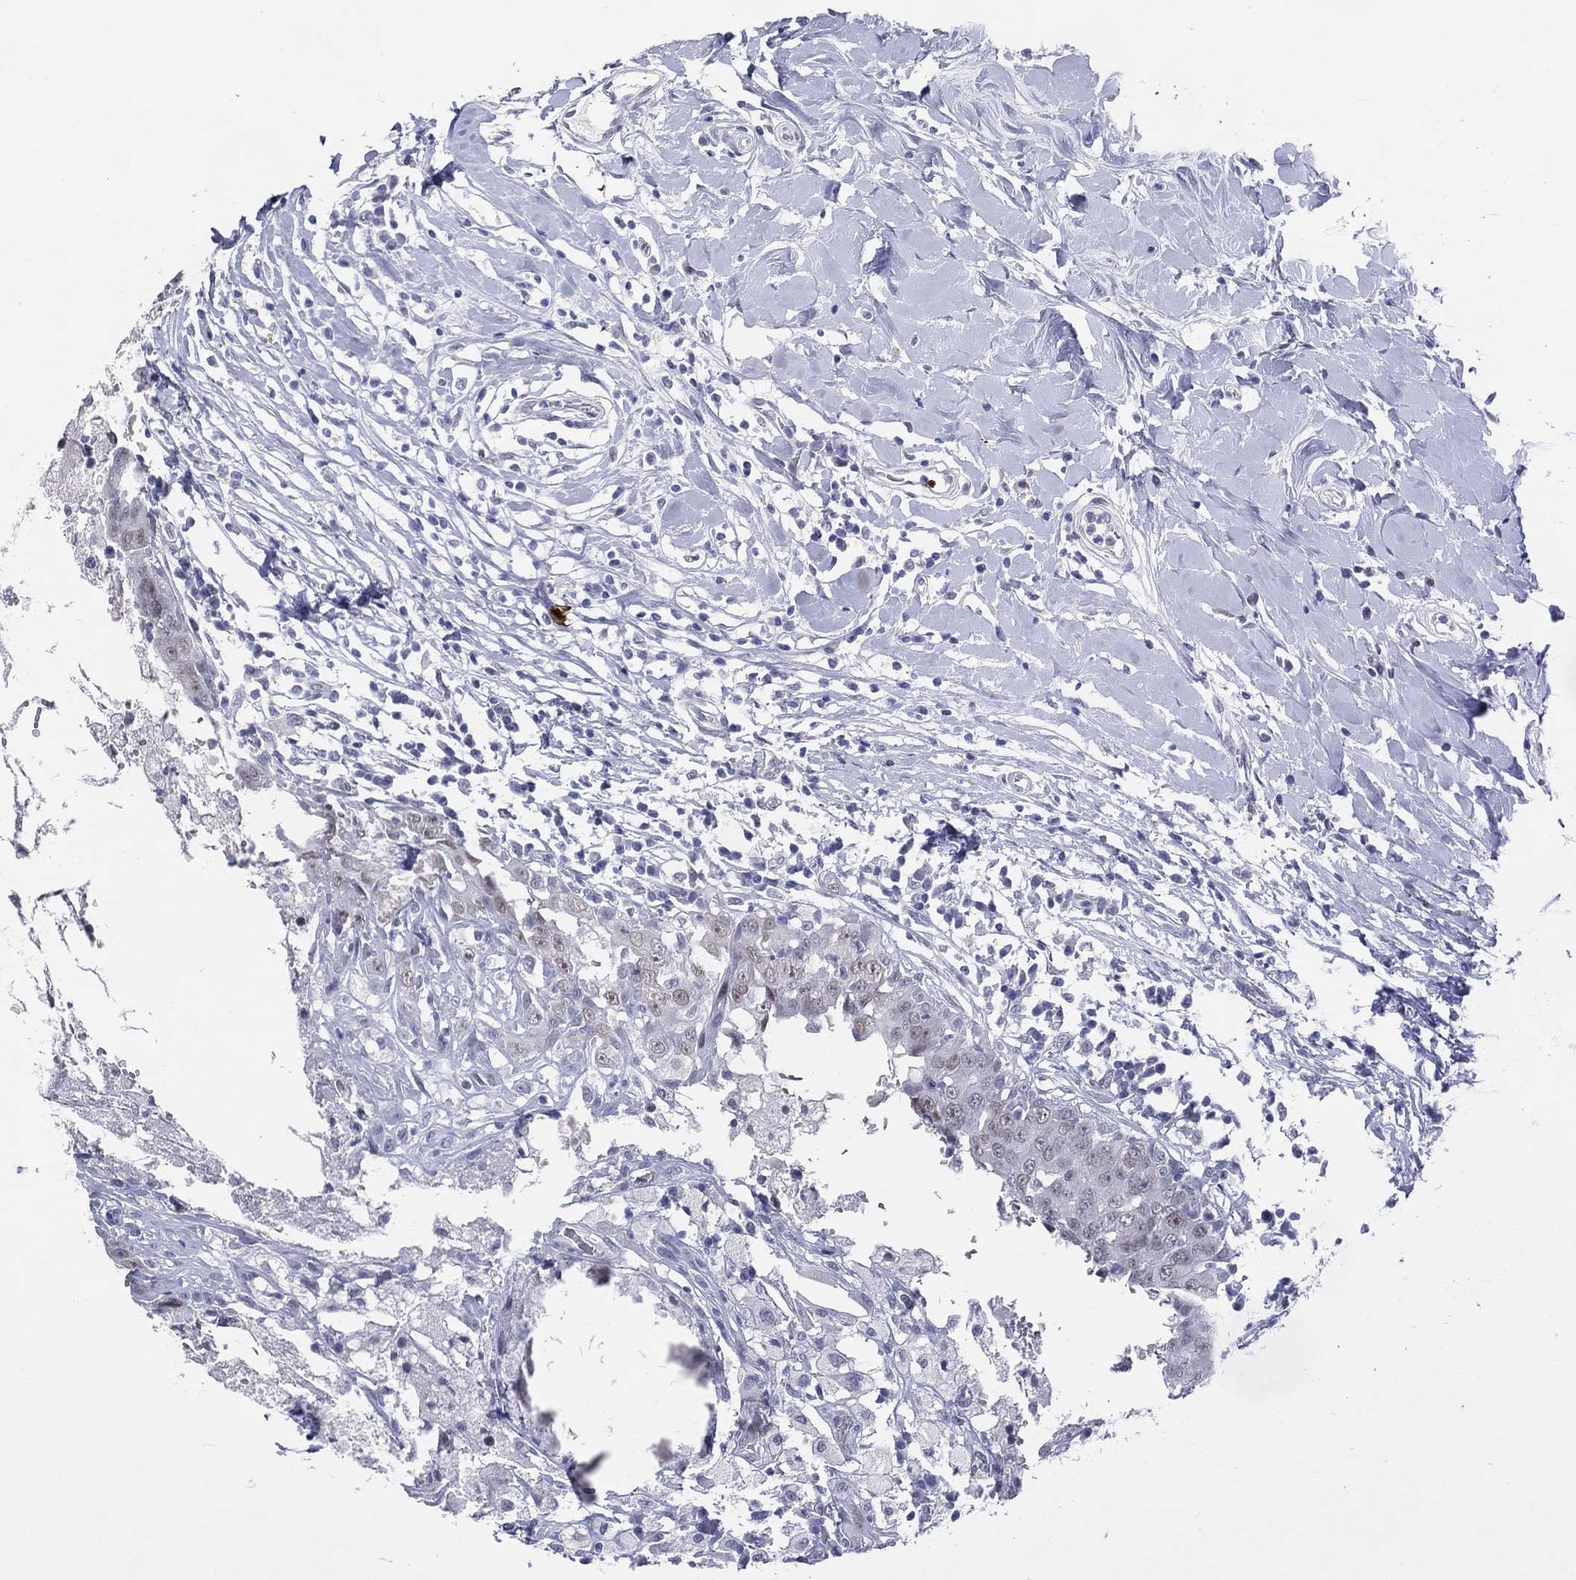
{"staining": {"intensity": "negative", "quantity": "none", "location": "none"}, "tissue": "breast cancer", "cell_type": "Tumor cells", "image_type": "cancer", "snomed": [{"axis": "morphology", "description": "Duct carcinoma"}, {"axis": "topography", "description": "Breast"}], "caption": "There is no significant expression in tumor cells of intraductal carcinoma (breast). Brightfield microscopy of IHC stained with DAB (3,3'-diaminobenzidine) (brown) and hematoxylin (blue), captured at high magnification.", "gene": "CFAP58", "patient": {"sex": "female", "age": 27}}